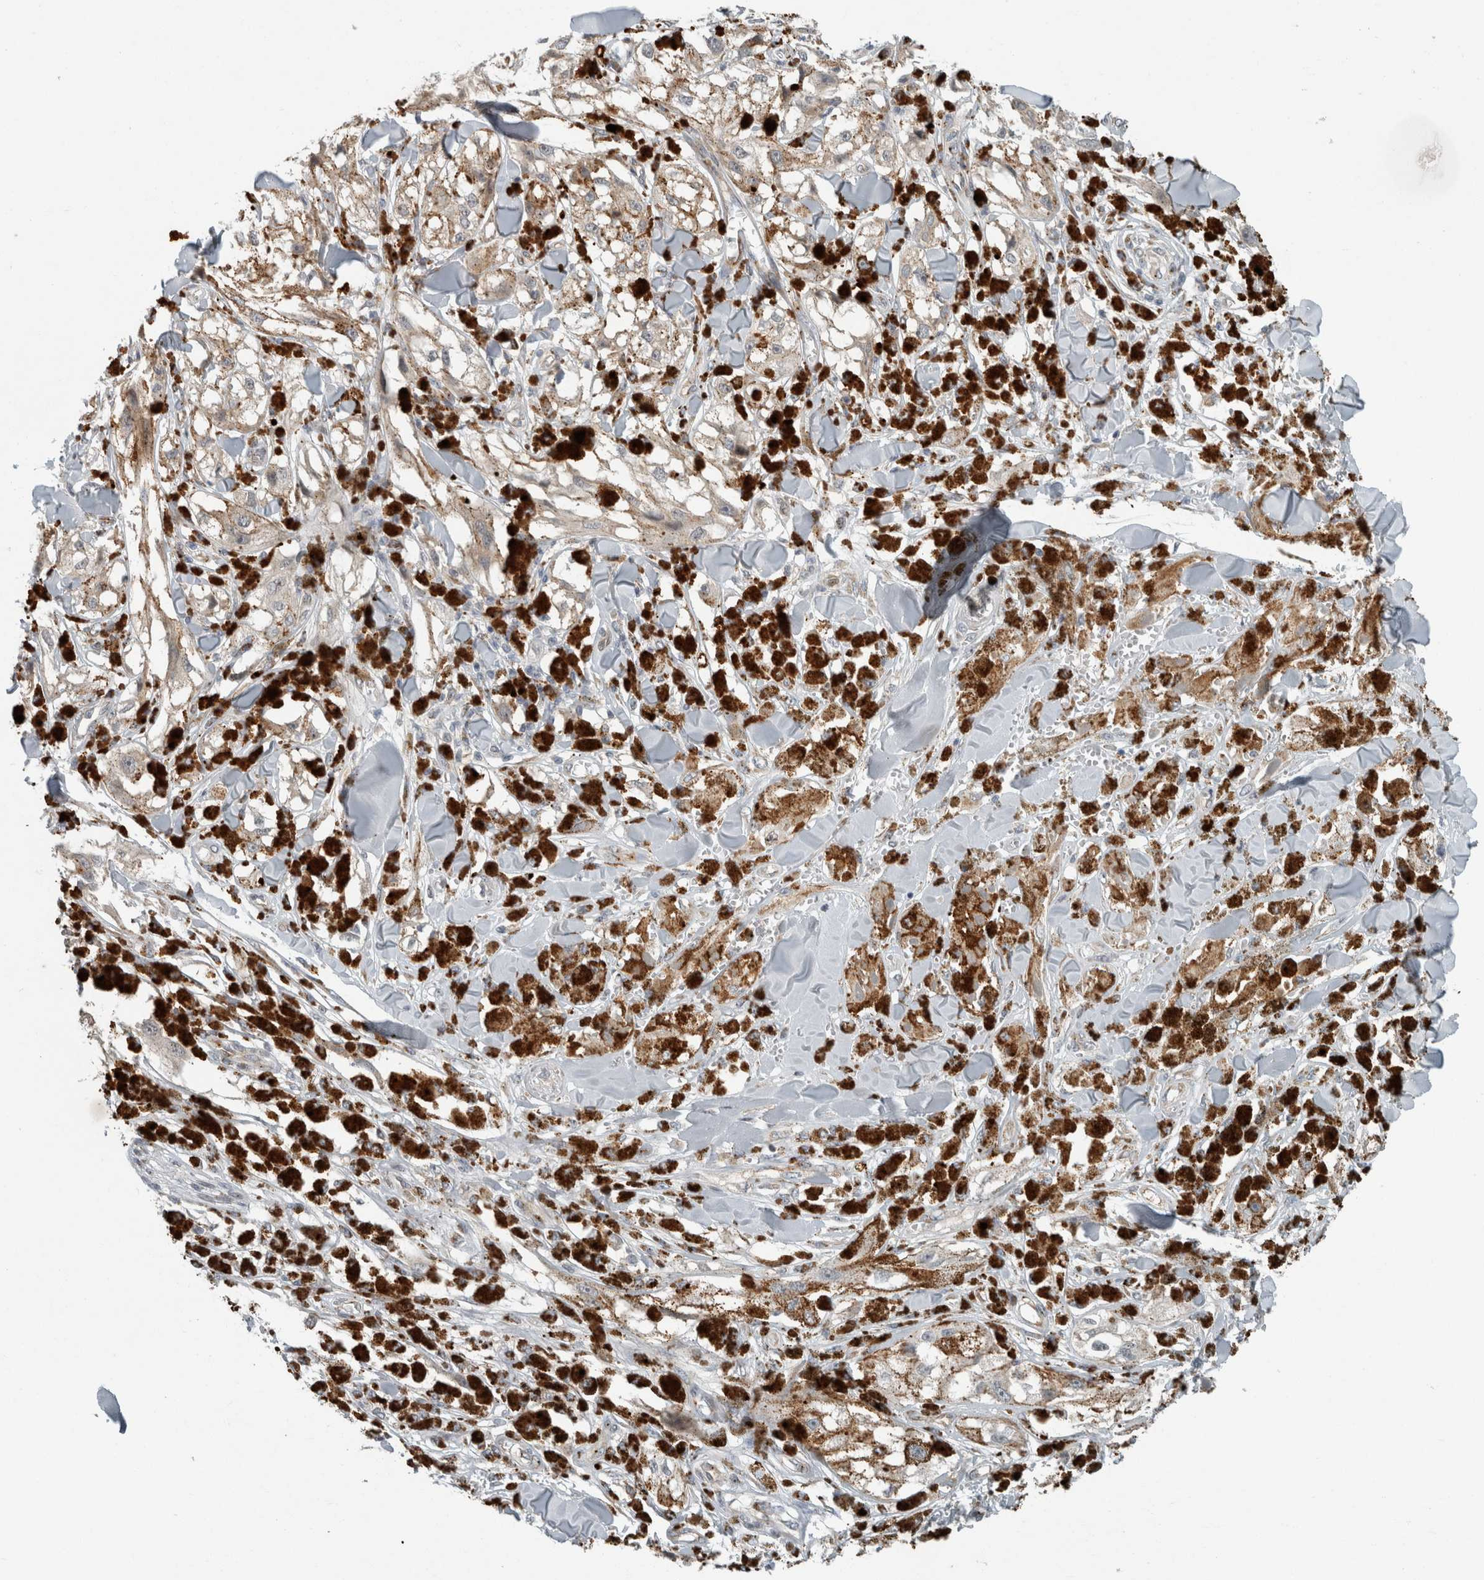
{"staining": {"intensity": "negative", "quantity": "none", "location": "none"}, "tissue": "melanoma", "cell_type": "Tumor cells", "image_type": "cancer", "snomed": [{"axis": "morphology", "description": "Malignant melanoma, NOS"}, {"axis": "topography", "description": "Skin"}], "caption": "Micrograph shows no protein positivity in tumor cells of malignant melanoma tissue.", "gene": "KIF1C", "patient": {"sex": "male", "age": 88}}